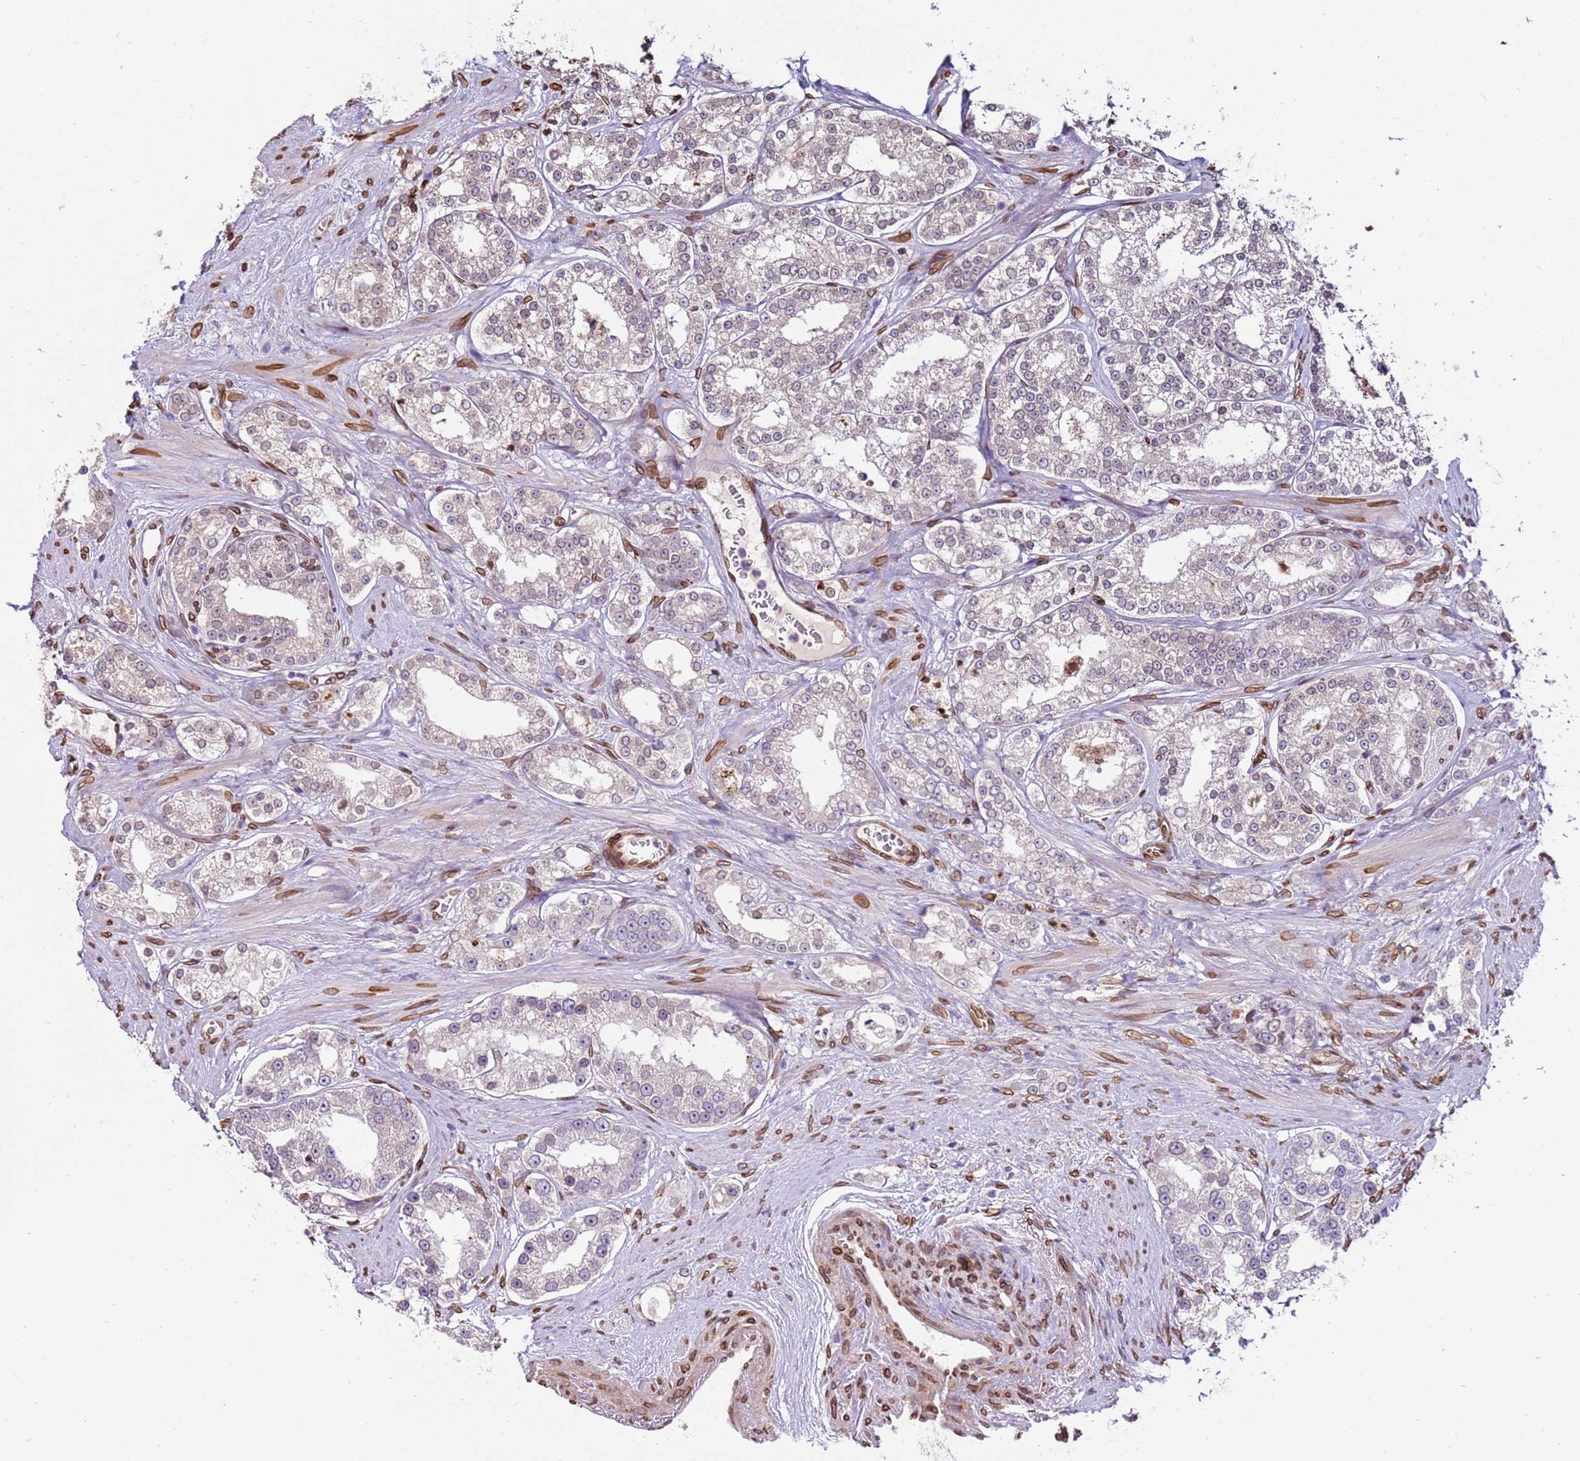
{"staining": {"intensity": "negative", "quantity": "none", "location": "none"}, "tissue": "prostate cancer", "cell_type": "Tumor cells", "image_type": "cancer", "snomed": [{"axis": "morphology", "description": "Normal tissue, NOS"}, {"axis": "morphology", "description": "Adenocarcinoma, High grade"}, {"axis": "topography", "description": "Prostate"}], "caption": "Immunohistochemical staining of high-grade adenocarcinoma (prostate) exhibits no significant staining in tumor cells.", "gene": "TMEM47", "patient": {"sex": "male", "age": 83}}